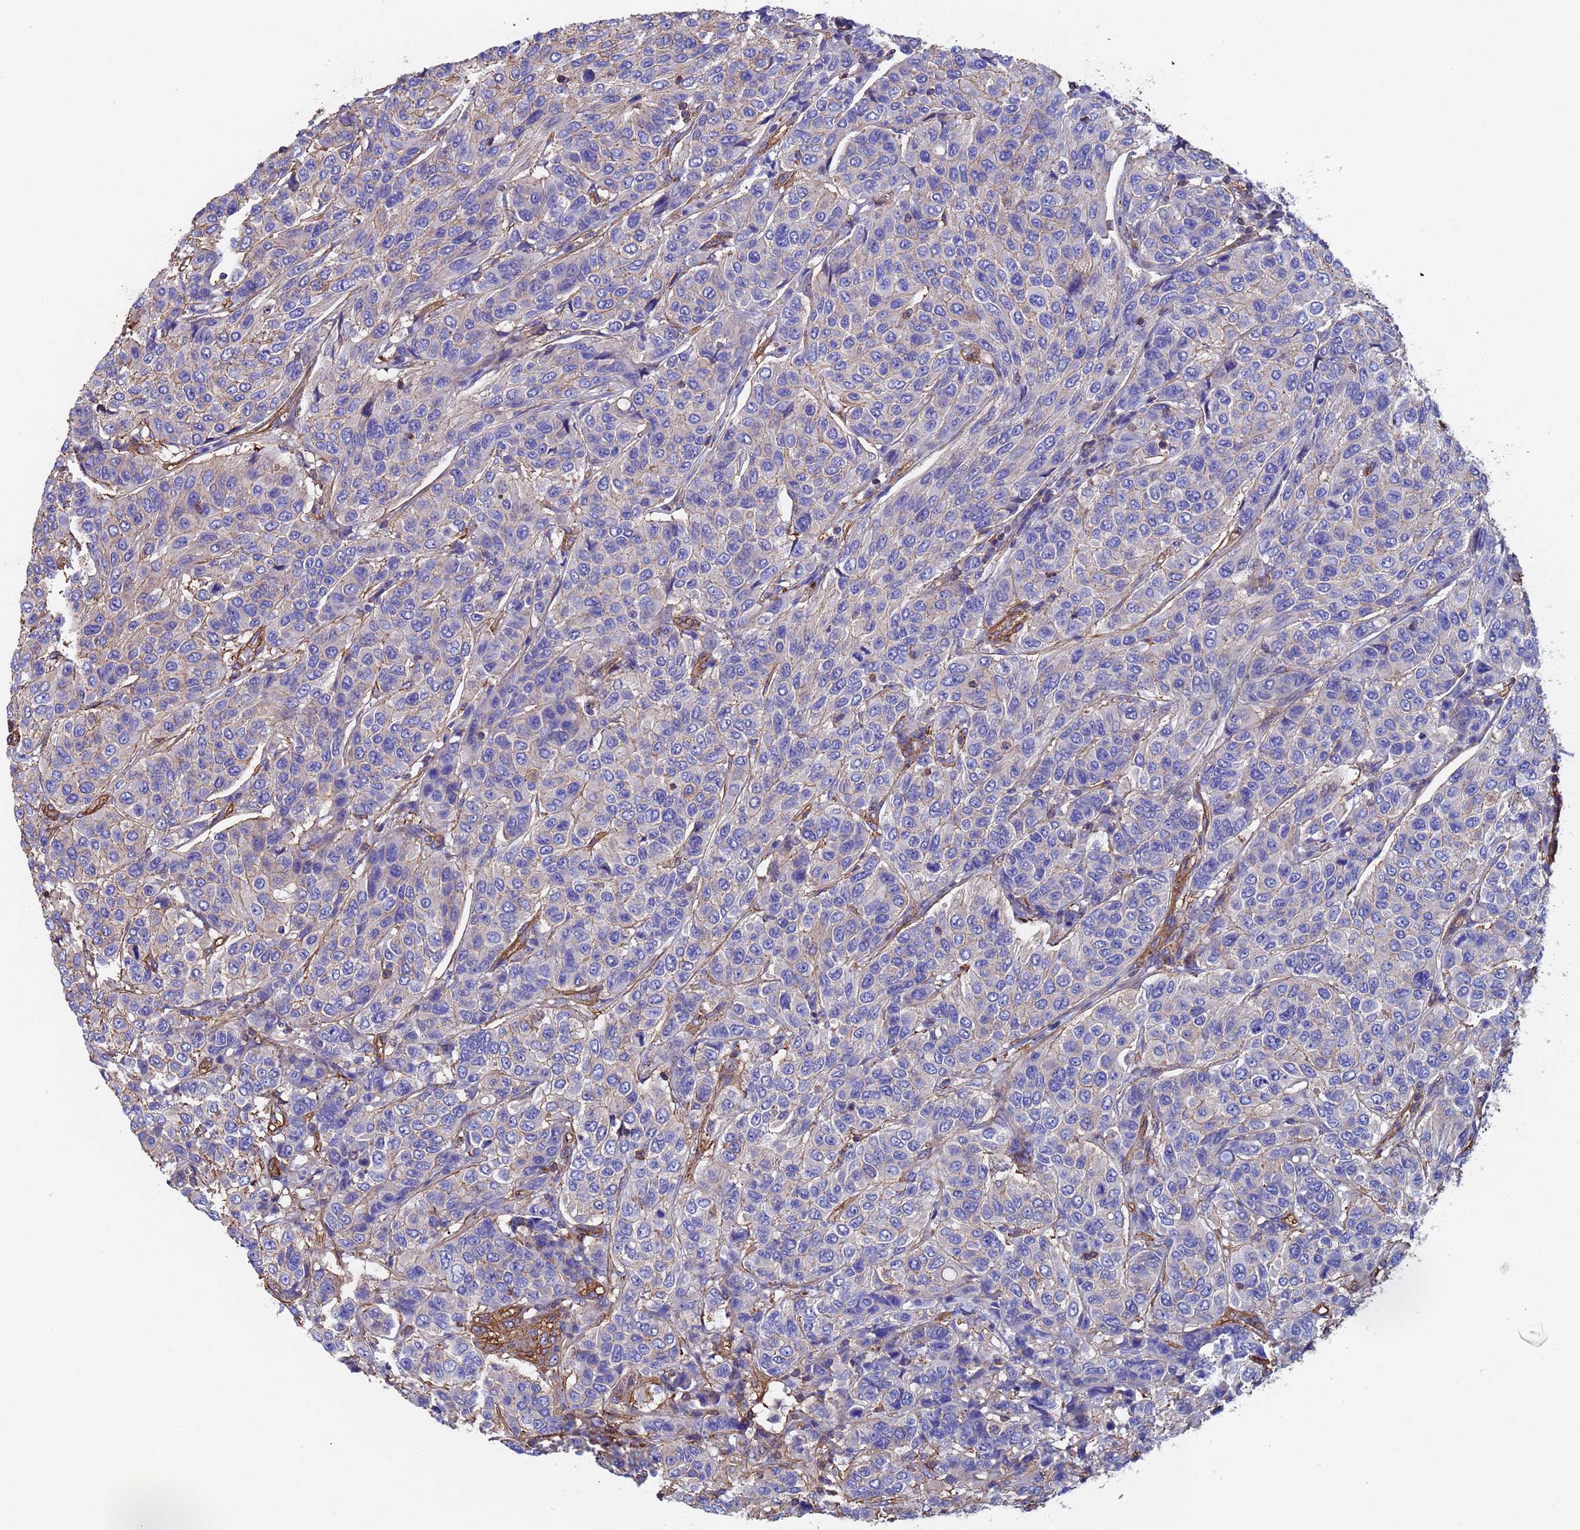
{"staining": {"intensity": "negative", "quantity": "none", "location": "none"}, "tissue": "breast cancer", "cell_type": "Tumor cells", "image_type": "cancer", "snomed": [{"axis": "morphology", "description": "Duct carcinoma"}, {"axis": "topography", "description": "Breast"}], "caption": "Human breast intraductal carcinoma stained for a protein using IHC exhibits no expression in tumor cells.", "gene": "MYL12A", "patient": {"sex": "female", "age": 55}}